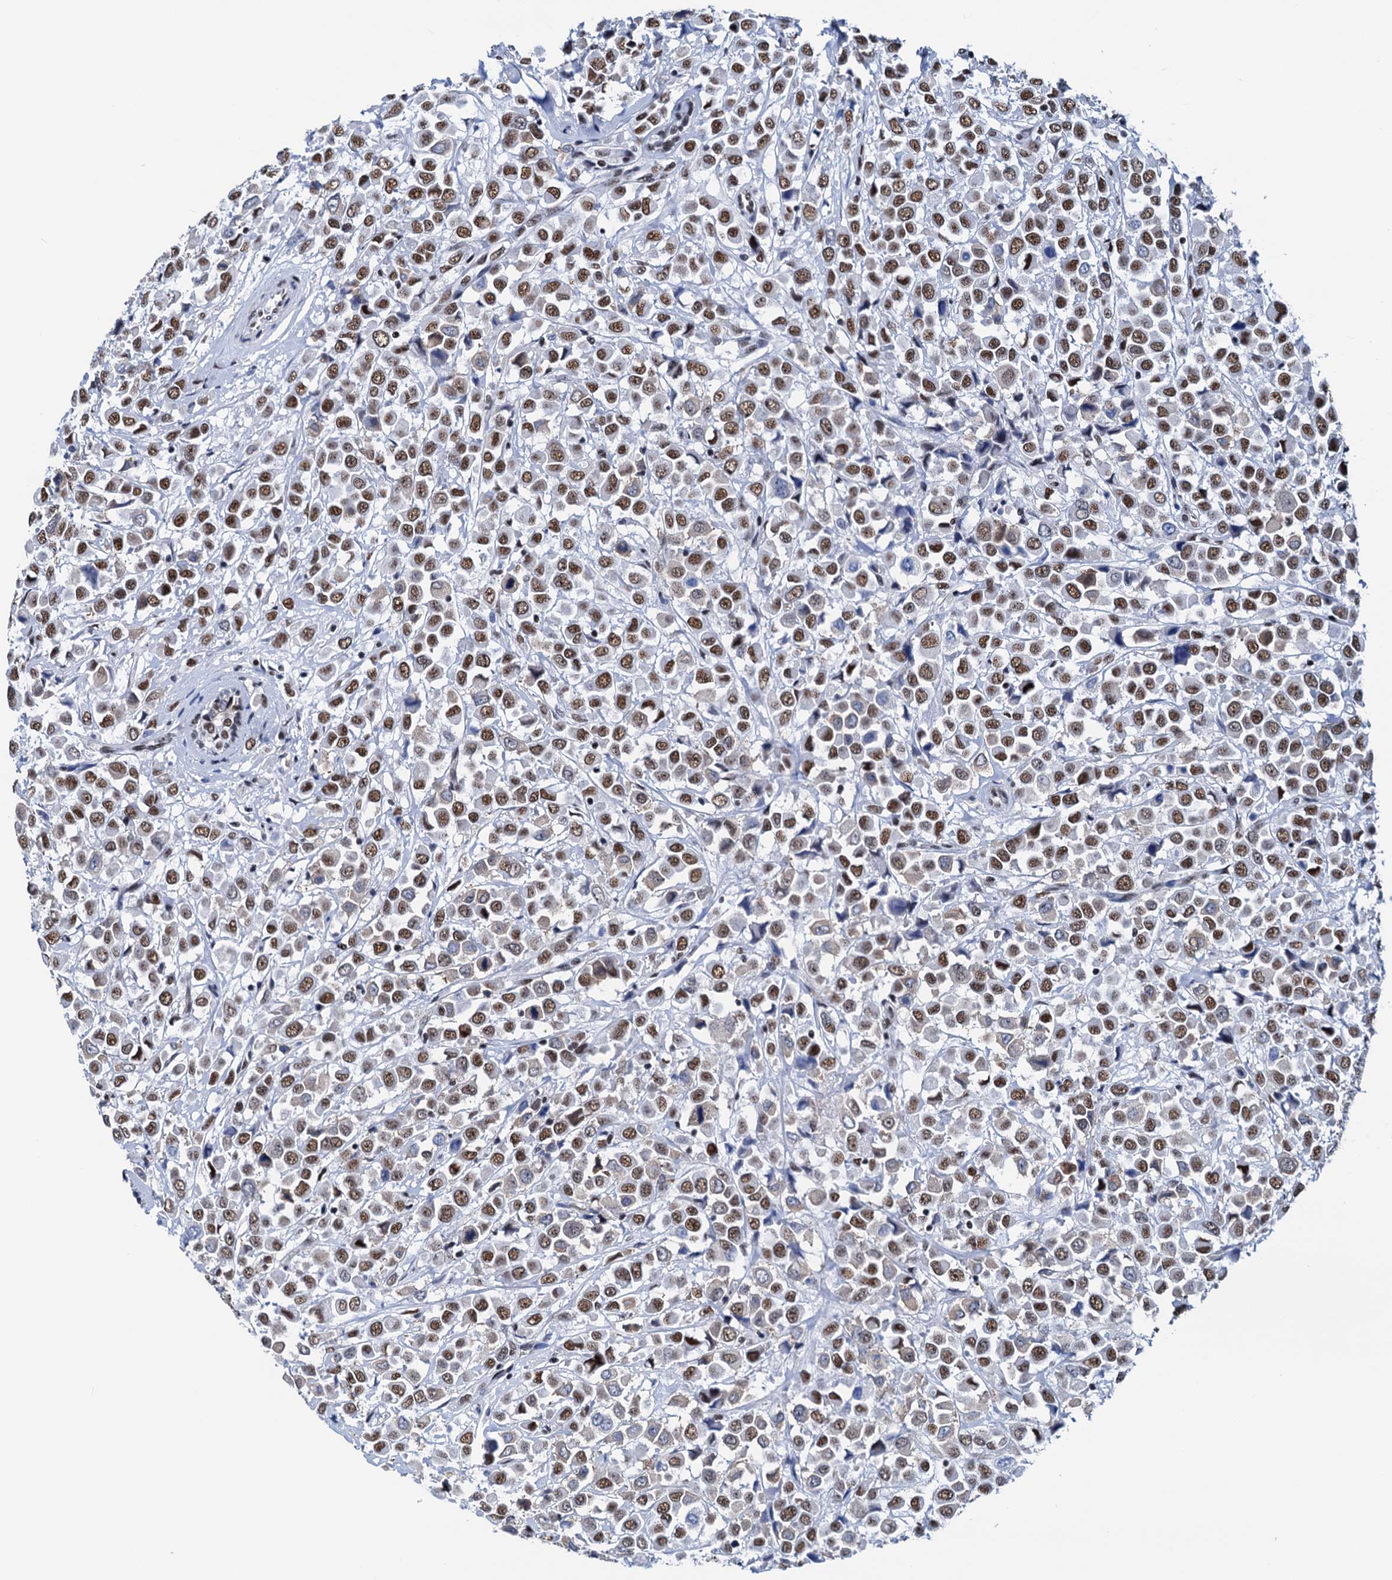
{"staining": {"intensity": "moderate", "quantity": "25%-75%", "location": "cytoplasmic/membranous,nuclear"}, "tissue": "breast cancer", "cell_type": "Tumor cells", "image_type": "cancer", "snomed": [{"axis": "morphology", "description": "Duct carcinoma"}, {"axis": "topography", "description": "Breast"}], "caption": "Infiltrating ductal carcinoma (breast) was stained to show a protein in brown. There is medium levels of moderate cytoplasmic/membranous and nuclear positivity in approximately 25%-75% of tumor cells. Using DAB (3,3'-diaminobenzidine) (brown) and hematoxylin (blue) stains, captured at high magnification using brightfield microscopy.", "gene": "SLTM", "patient": {"sex": "female", "age": 61}}